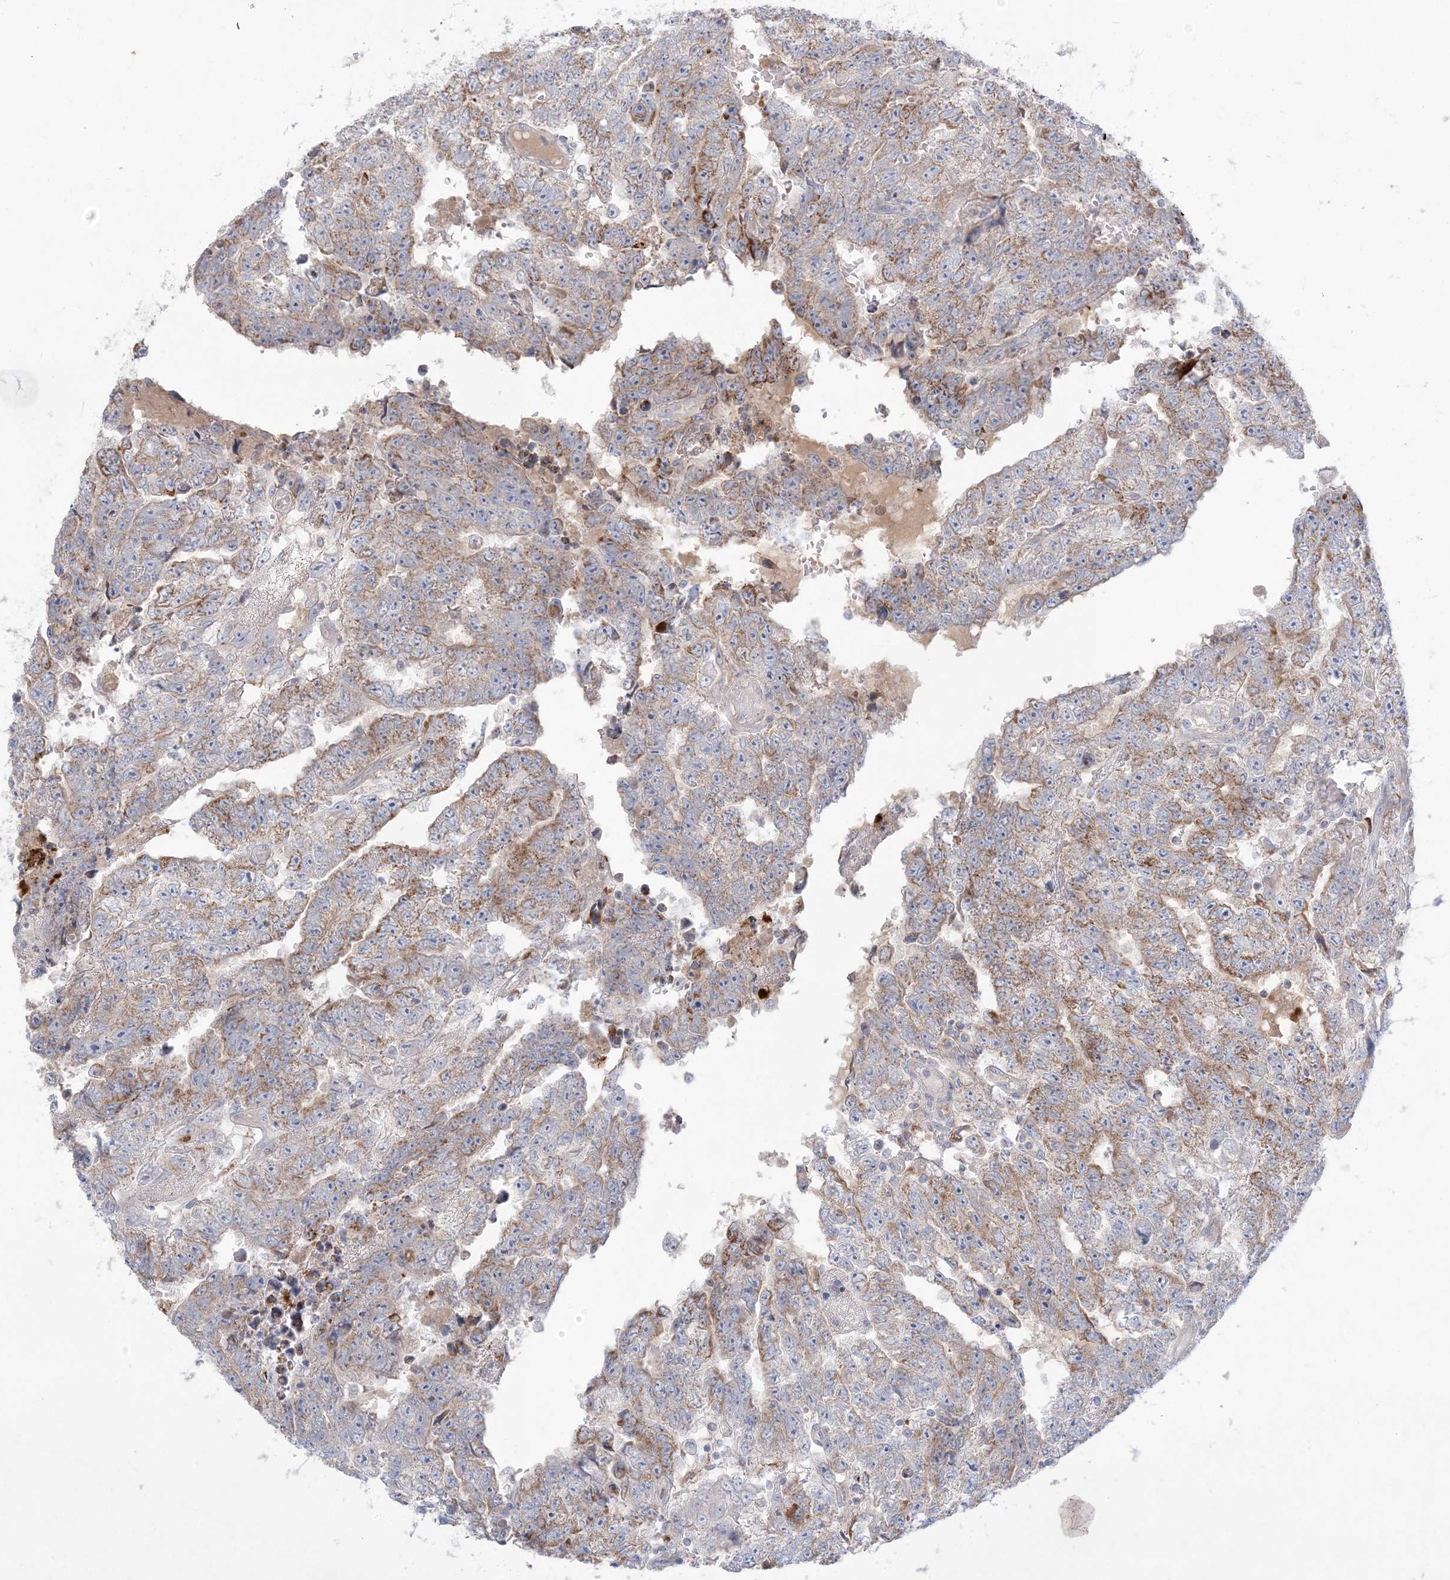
{"staining": {"intensity": "moderate", "quantity": "25%-75%", "location": "cytoplasmic/membranous"}, "tissue": "testis cancer", "cell_type": "Tumor cells", "image_type": "cancer", "snomed": [{"axis": "morphology", "description": "Carcinoma, Embryonal, NOS"}, {"axis": "topography", "description": "Testis"}], "caption": "Protein positivity by immunohistochemistry (IHC) shows moderate cytoplasmic/membranous expression in approximately 25%-75% of tumor cells in testis cancer (embryonal carcinoma).", "gene": "KCTD6", "patient": {"sex": "male", "age": 25}}